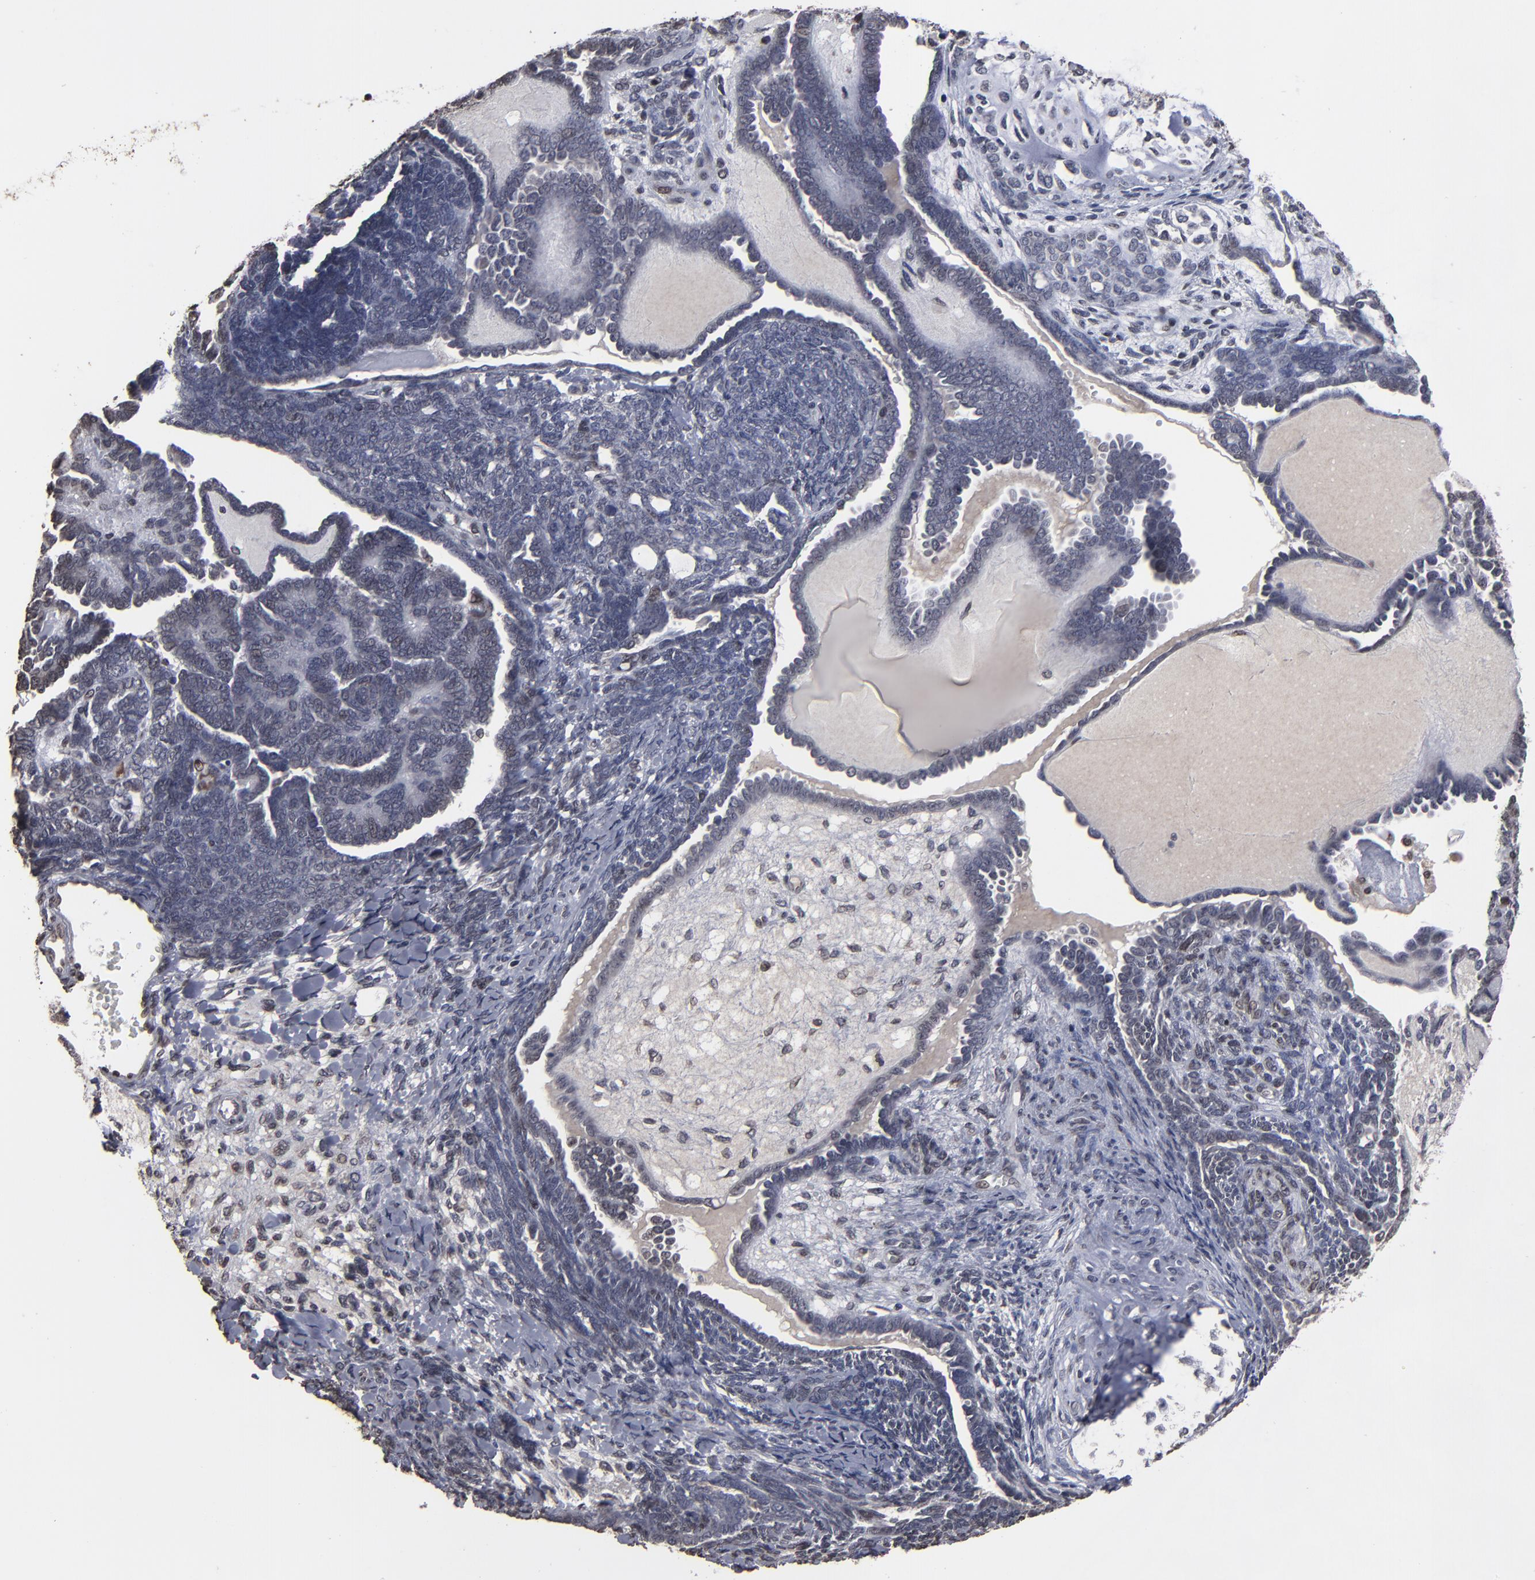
{"staining": {"intensity": "weak", "quantity": "25%-75%", "location": "cytoplasmic/membranous,nuclear"}, "tissue": "endometrial cancer", "cell_type": "Tumor cells", "image_type": "cancer", "snomed": [{"axis": "morphology", "description": "Neoplasm, malignant, NOS"}, {"axis": "topography", "description": "Endometrium"}], "caption": "Human endometrial neoplasm (malignant) stained for a protein (brown) shows weak cytoplasmic/membranous and nuclear positive staining in approximately 25%-75% of tumor cells.", "gene": "BAZ1A", "patient": {"sex": "female", "age": 74}}